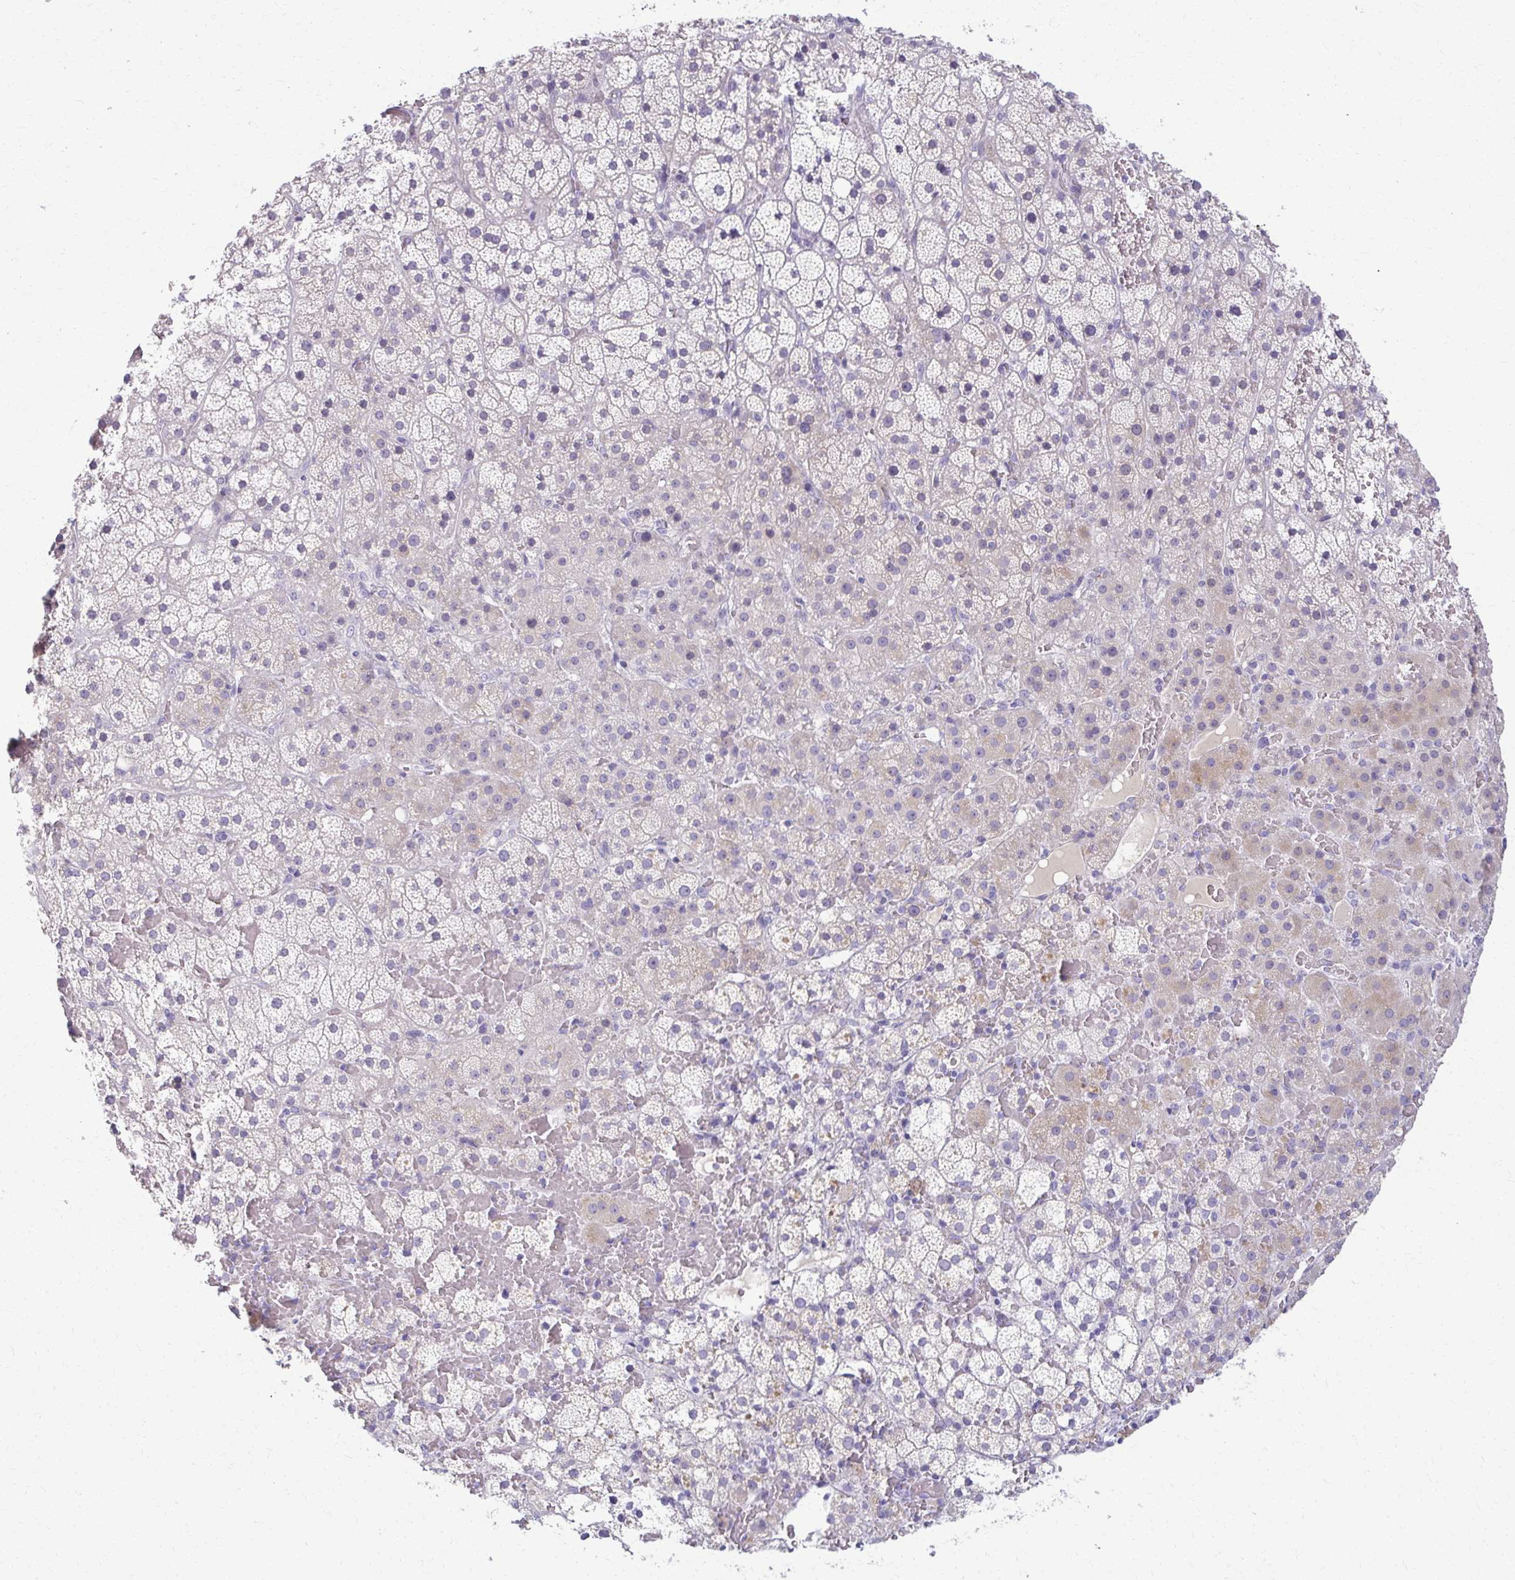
{"staining": {"intensity": "weak", "quantity": "<25%", "location": "cytoplasmic/membranous"}, "tissue": "adrenal gland", "cell_type": "Glandular cells", "image_type": "normal", "snomed": [{"axis": "morphology", "description": "Normal tissue, NOS"}, {"axis": "topography", "description": "Adrenal gland"}], "caption": "Immunohistochemical staining of unremarkable adrenal gland shows no significant positivity in glandular cells.", "gene": "ENSG00000275249", "patient": {"sex": "male", "age": 53}}